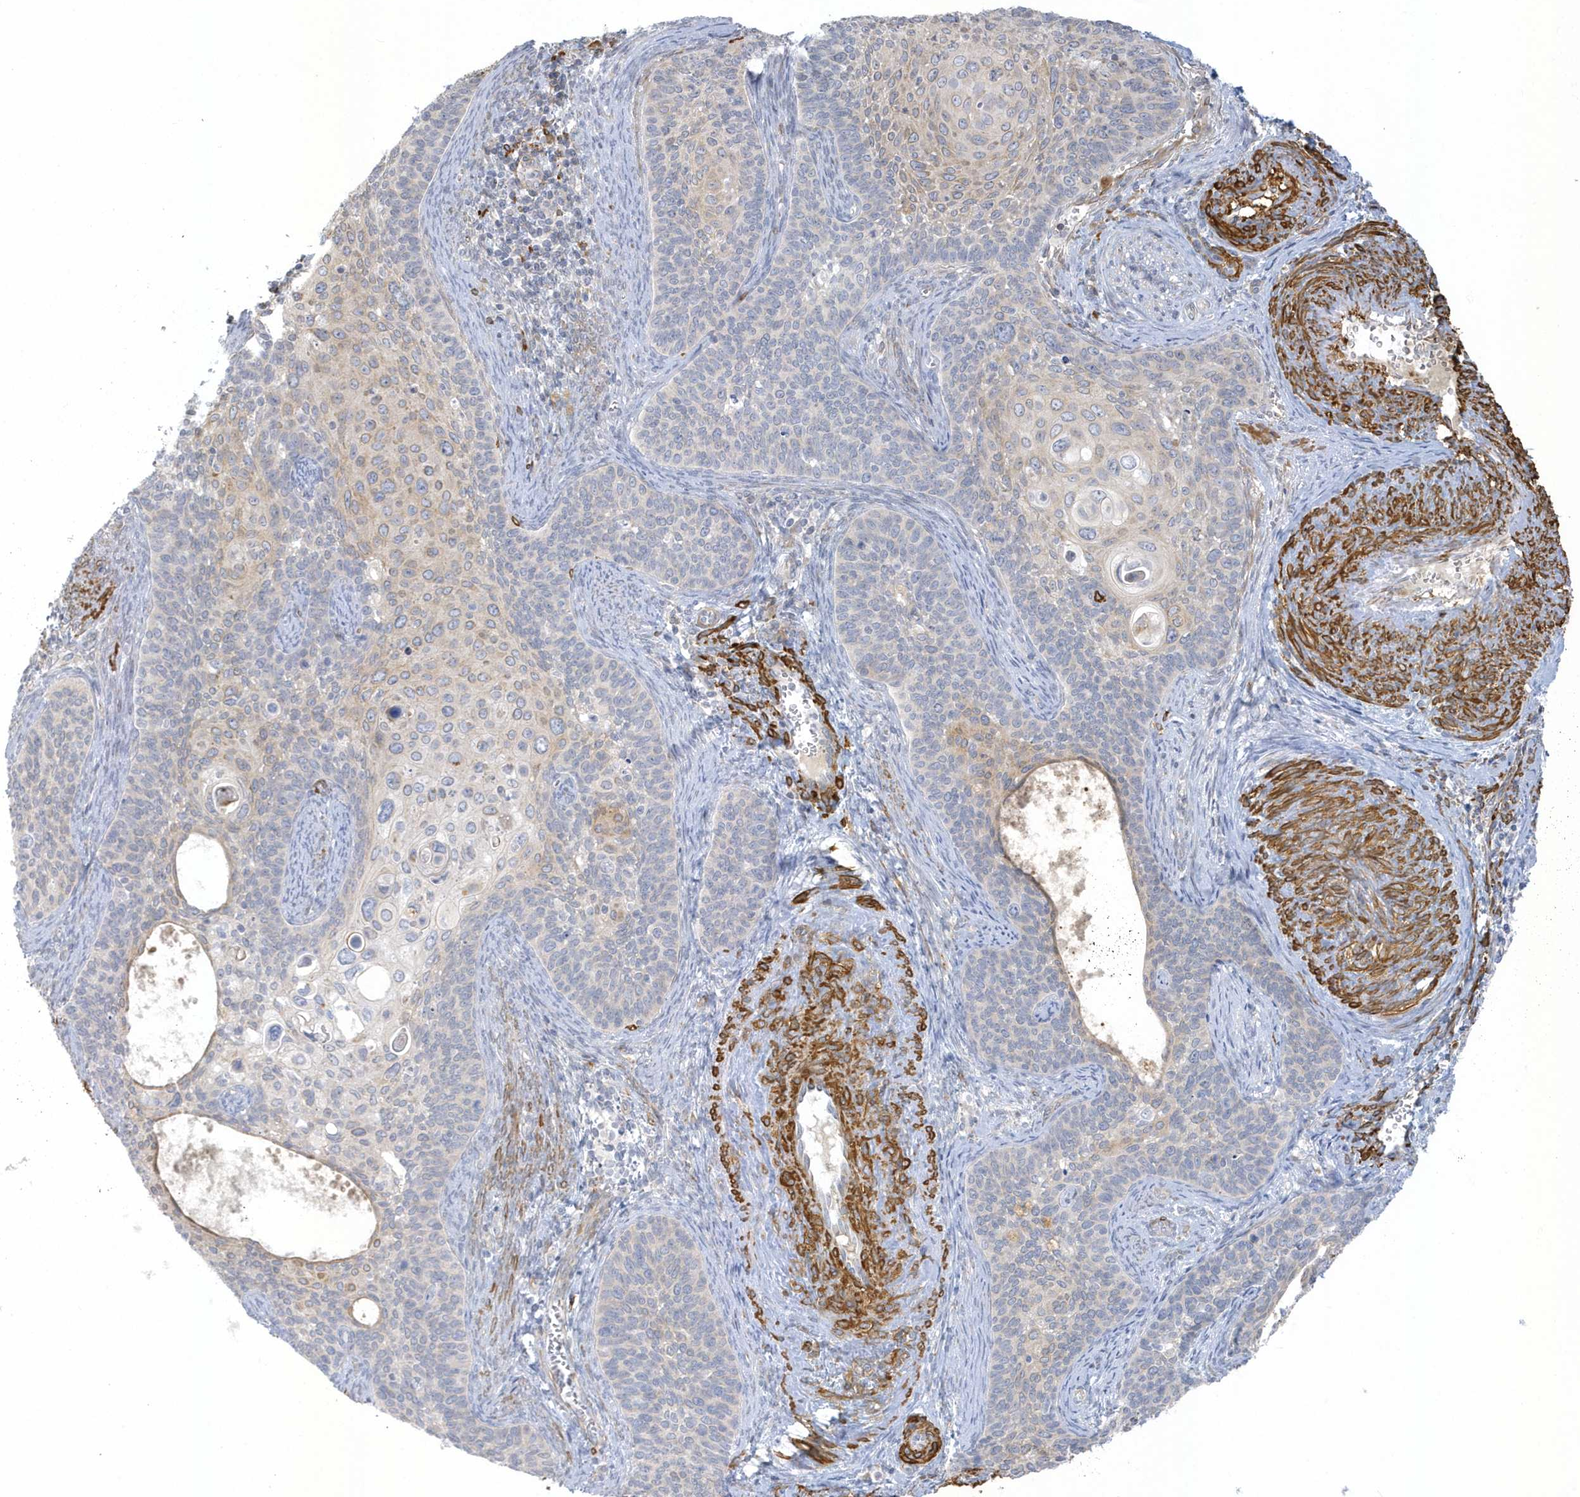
{"staining": {"intensity": "weak", "quantity": "<25%", "location": "cytoplasmic/membranous"}, "tissue": "cervical cancer", "cell_type": "Tumor cells", "image_type": "cancer", "snomed": [{"axis": "morphology", "description": "Squamous cell carcinoma, NOS"}, {"axis": "topography", "description": "Cervix"}], "caption": "There is no significant expression in tumor cells of cervical cancer (squamous cell carcinoma).", "gene": "THADA", "patient": {"sex": "female", "age": 33}}